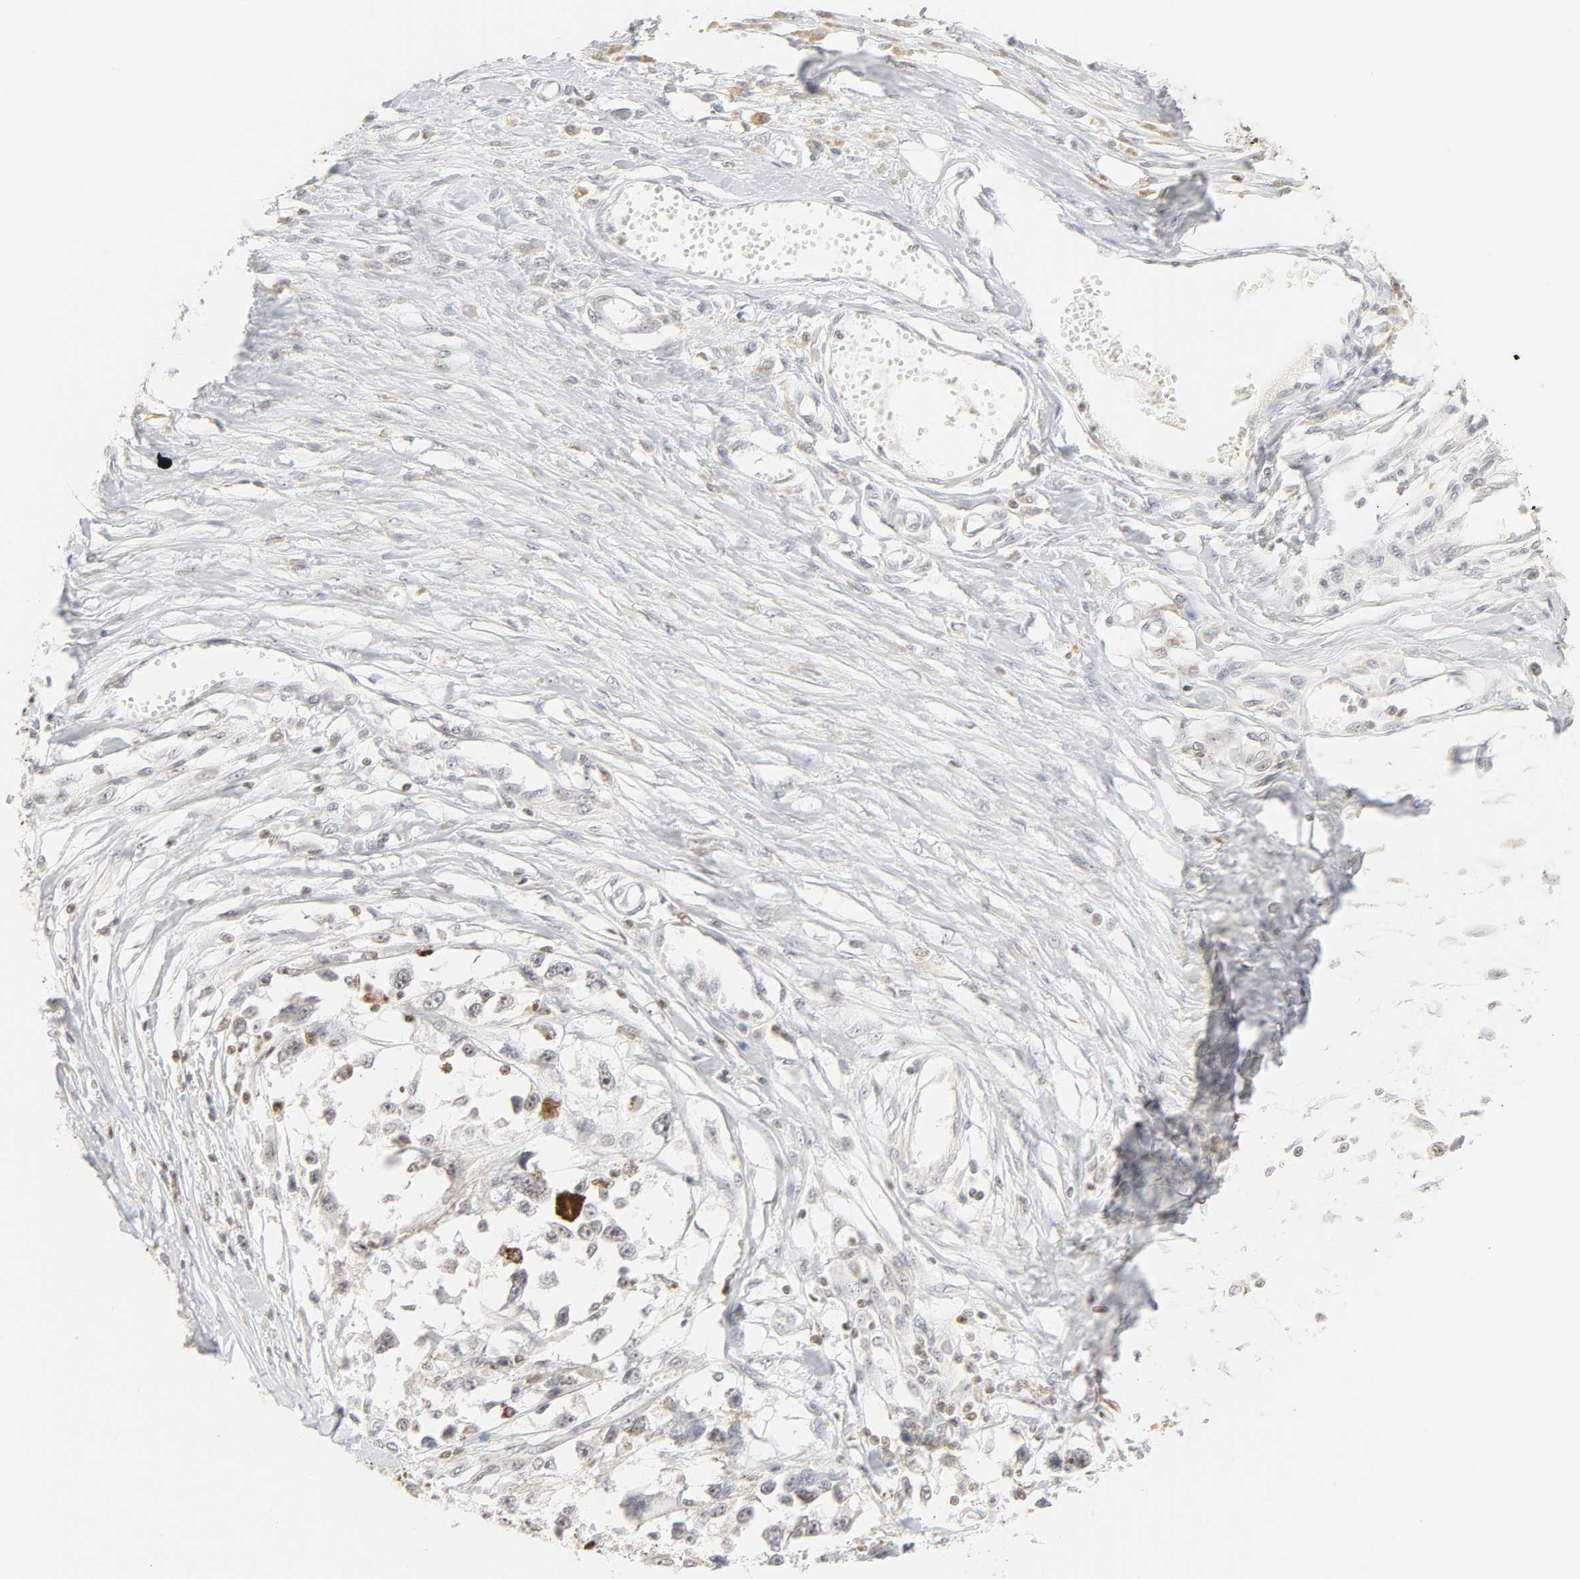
{"staining": {"intensity": "weak", "quantity": "<25%", "location": "nuclear"}, "tissue": "melanoma", "cell_type": "Tumor cells", "image_type": "cancer", "snomed": [{"axis": "morphology", "description": "Malignant melanoma, Metastatic site"}, {"axis": "topography", "description": "Lymph node"}], "caption": "A high-resolution image shows immunohistochemistry staining of malignant melanoma (metastatic site), which shows no significant positivity in tumor cells.", "gene": "KIF2A", "patient": {"sex": "male", "age": 59}}